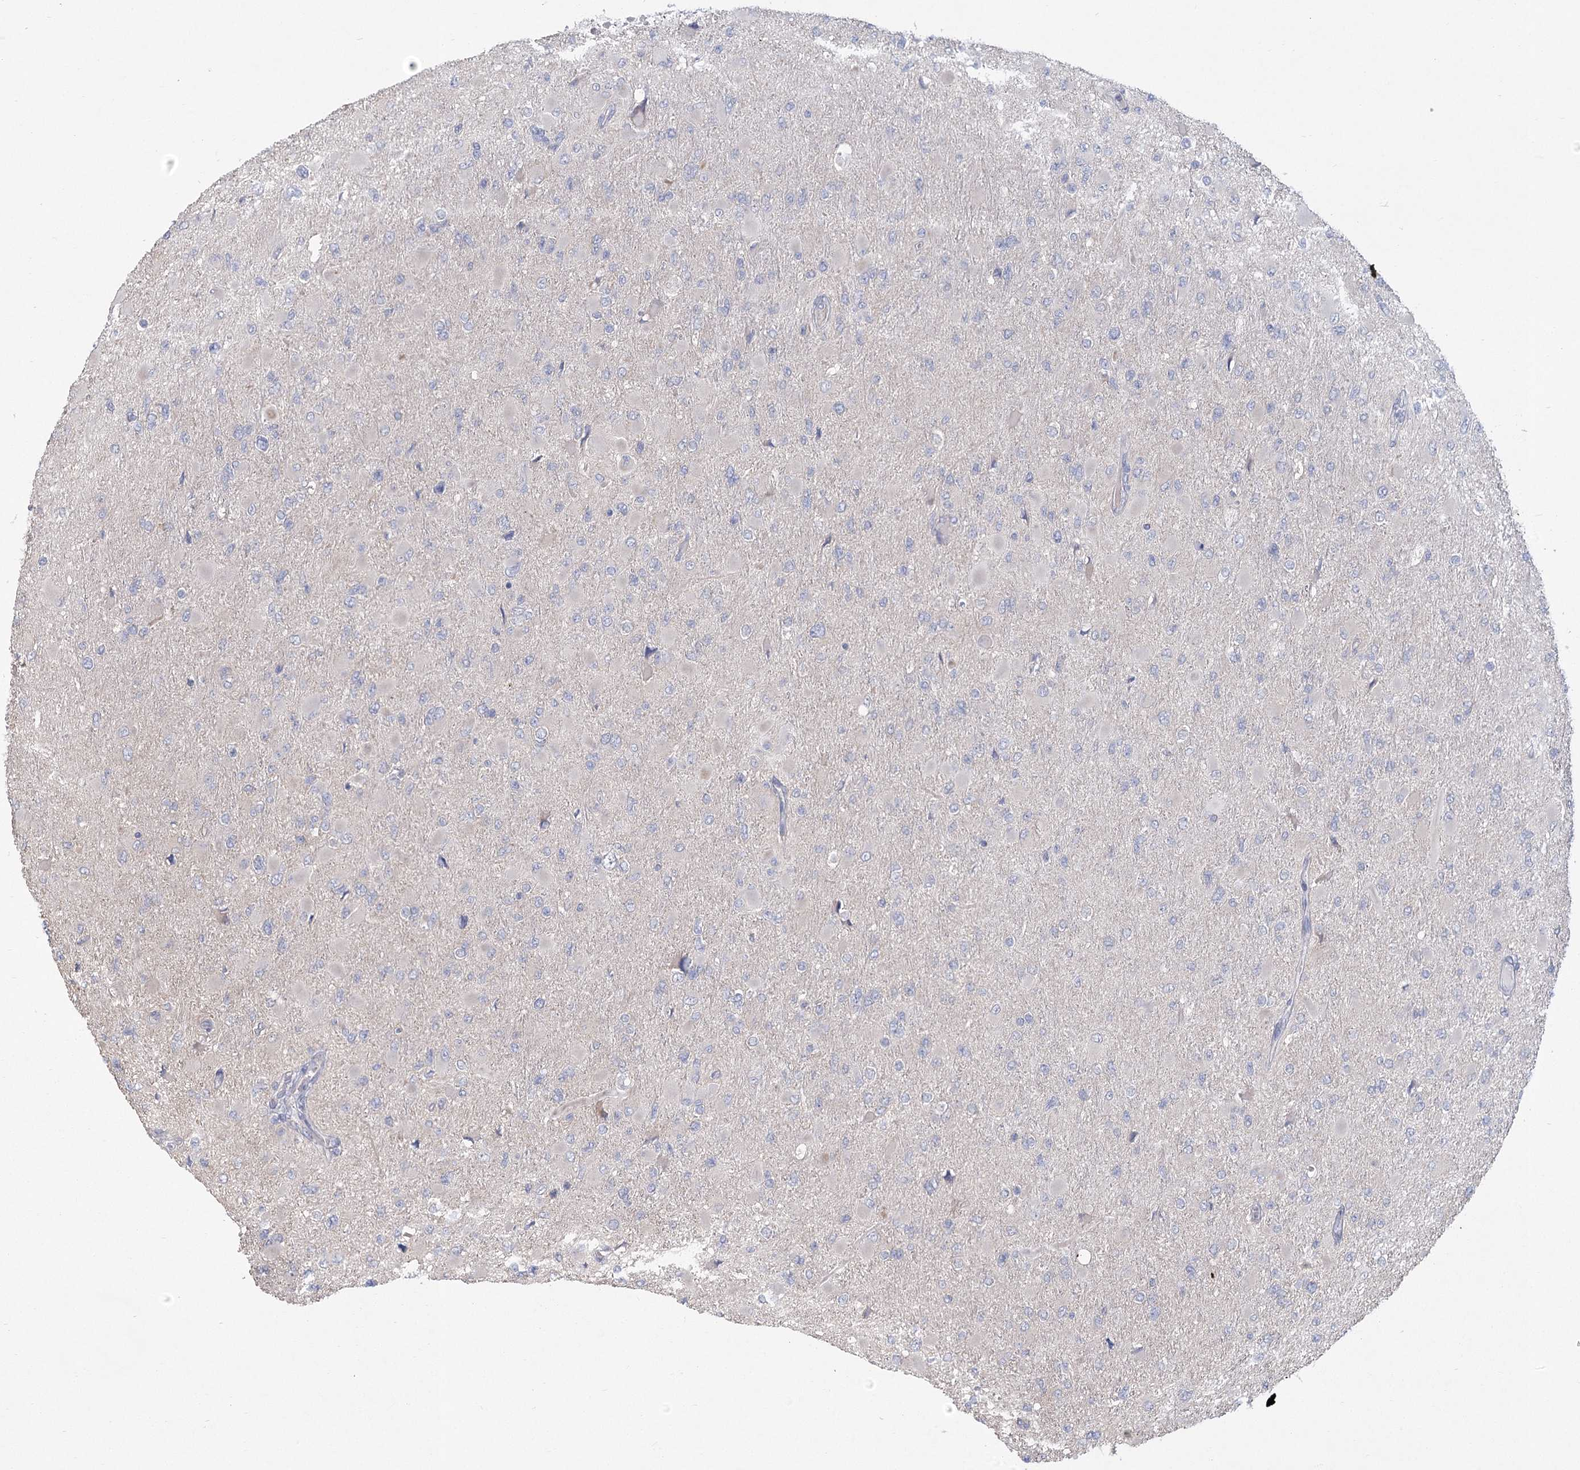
{"staining": {"intensity": "negative", "quantity": "none", "location": "none"}, "tissue": "glioma", "cell_type": "Tumor cells", "image_type": "cancer", "snomed": [{"axis": "morphology", "description": "Glioma, malignant, High grade"}, {"axis": "topography", "description": "Cerebral cortex"}], "caption": "IHC of human malignant glioma (high-grade) exhibits no staining in tumor cells. (Immunohistochemistry (ihc), brightfield microscopy, high magnification).", "gene": "CNTLN", "patient": {"sex": "female", "age": 36}}